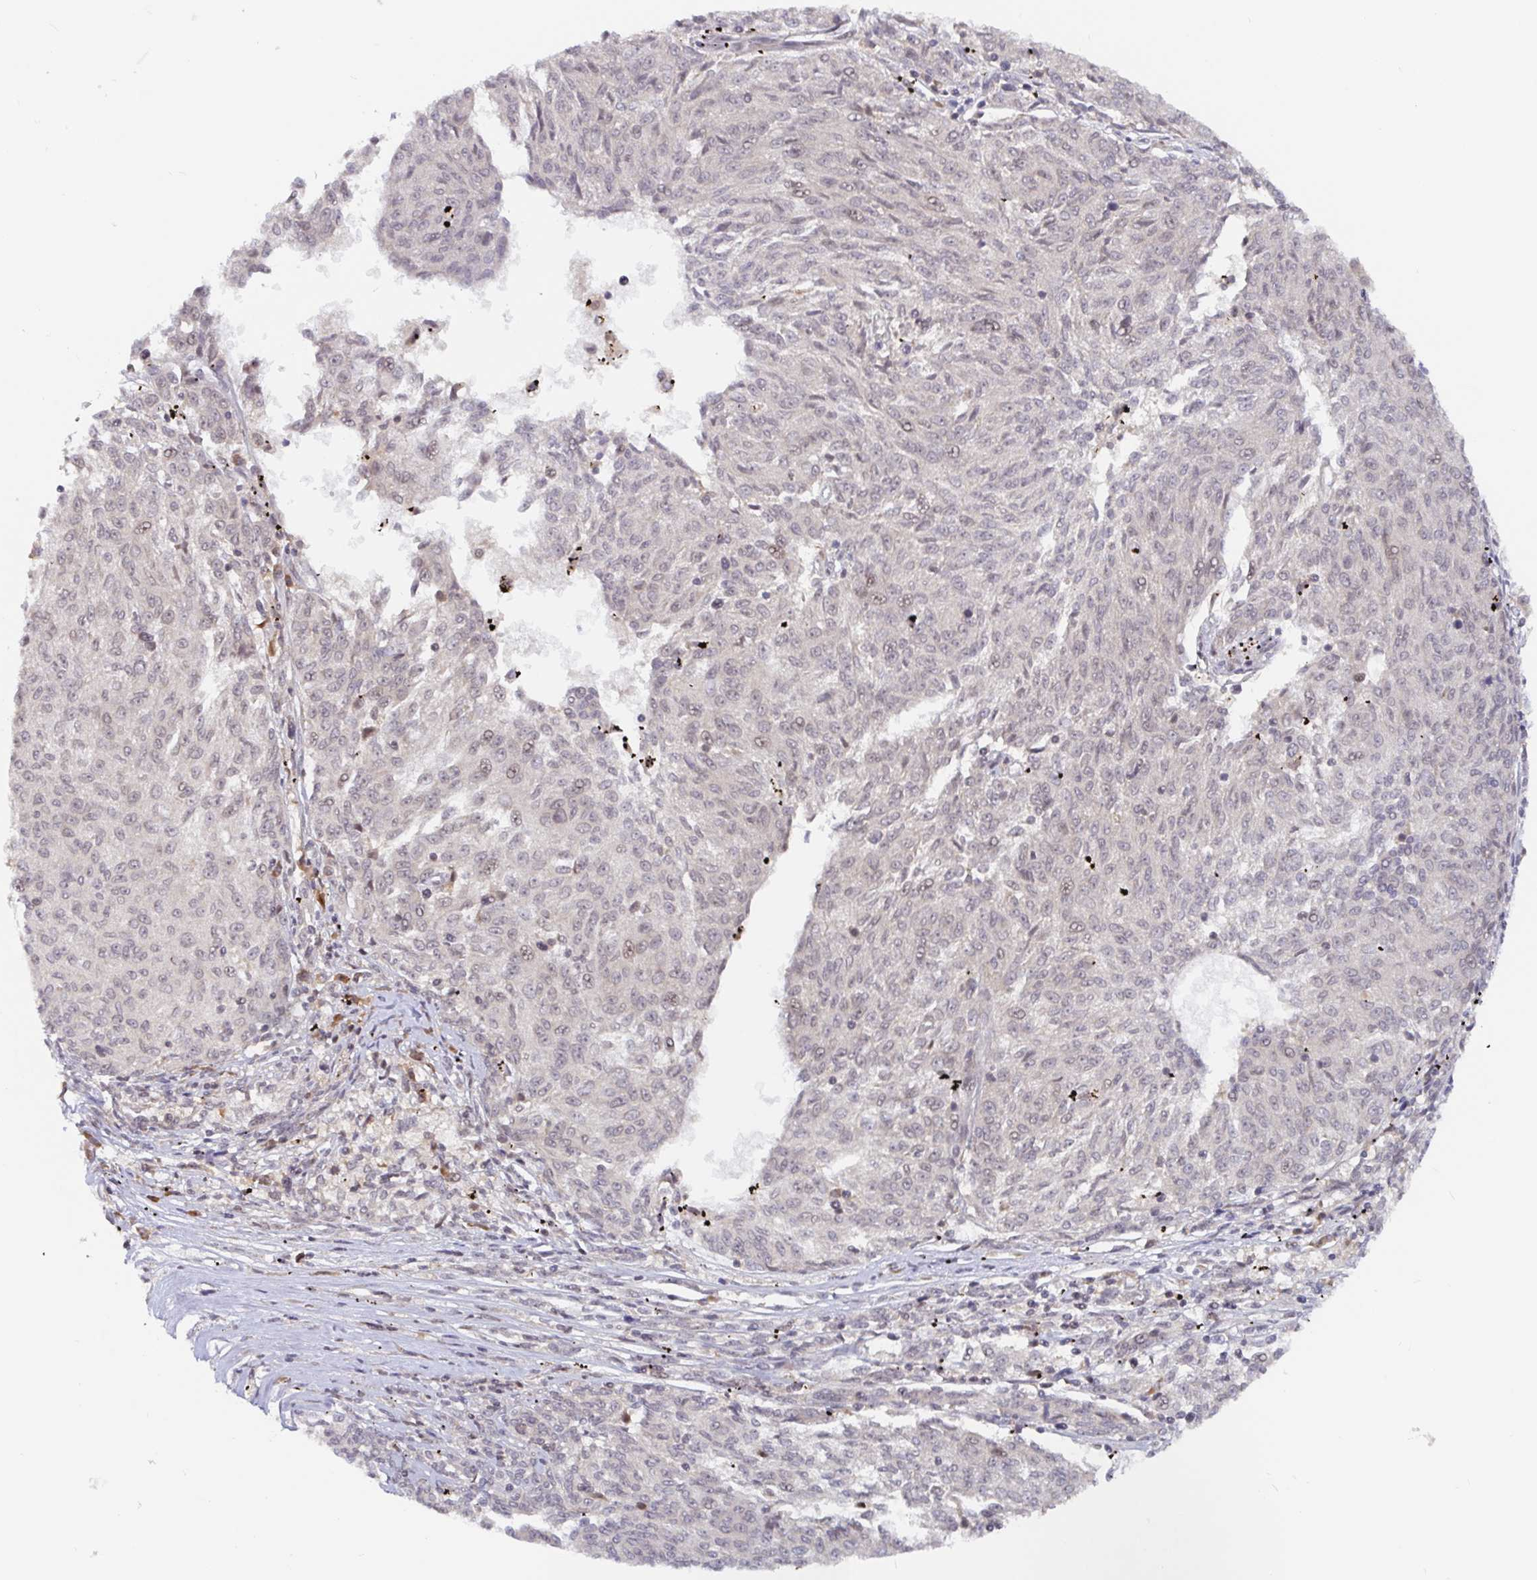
{"staining": {"intensity": "negative", "quantity": "none", "location": "none"}, "tissue": "melanoma", "cell_type": "Tumor cells", "image_type": "cancer", "snomed": [{"axis": "morphology", "description": "Malignant melanoma, NOS"}, {"axis": "topography", "description": "Skin"}], "caption": "This micrograph is of malignant melanoma stained with immunohistochemistry (IHC) to label a protein in brown with the nuclei are counter-stained blue. There is no positivity in tumor cells.", "gene": "ALG1", "patient": {"sex": "female", "age": 72}}